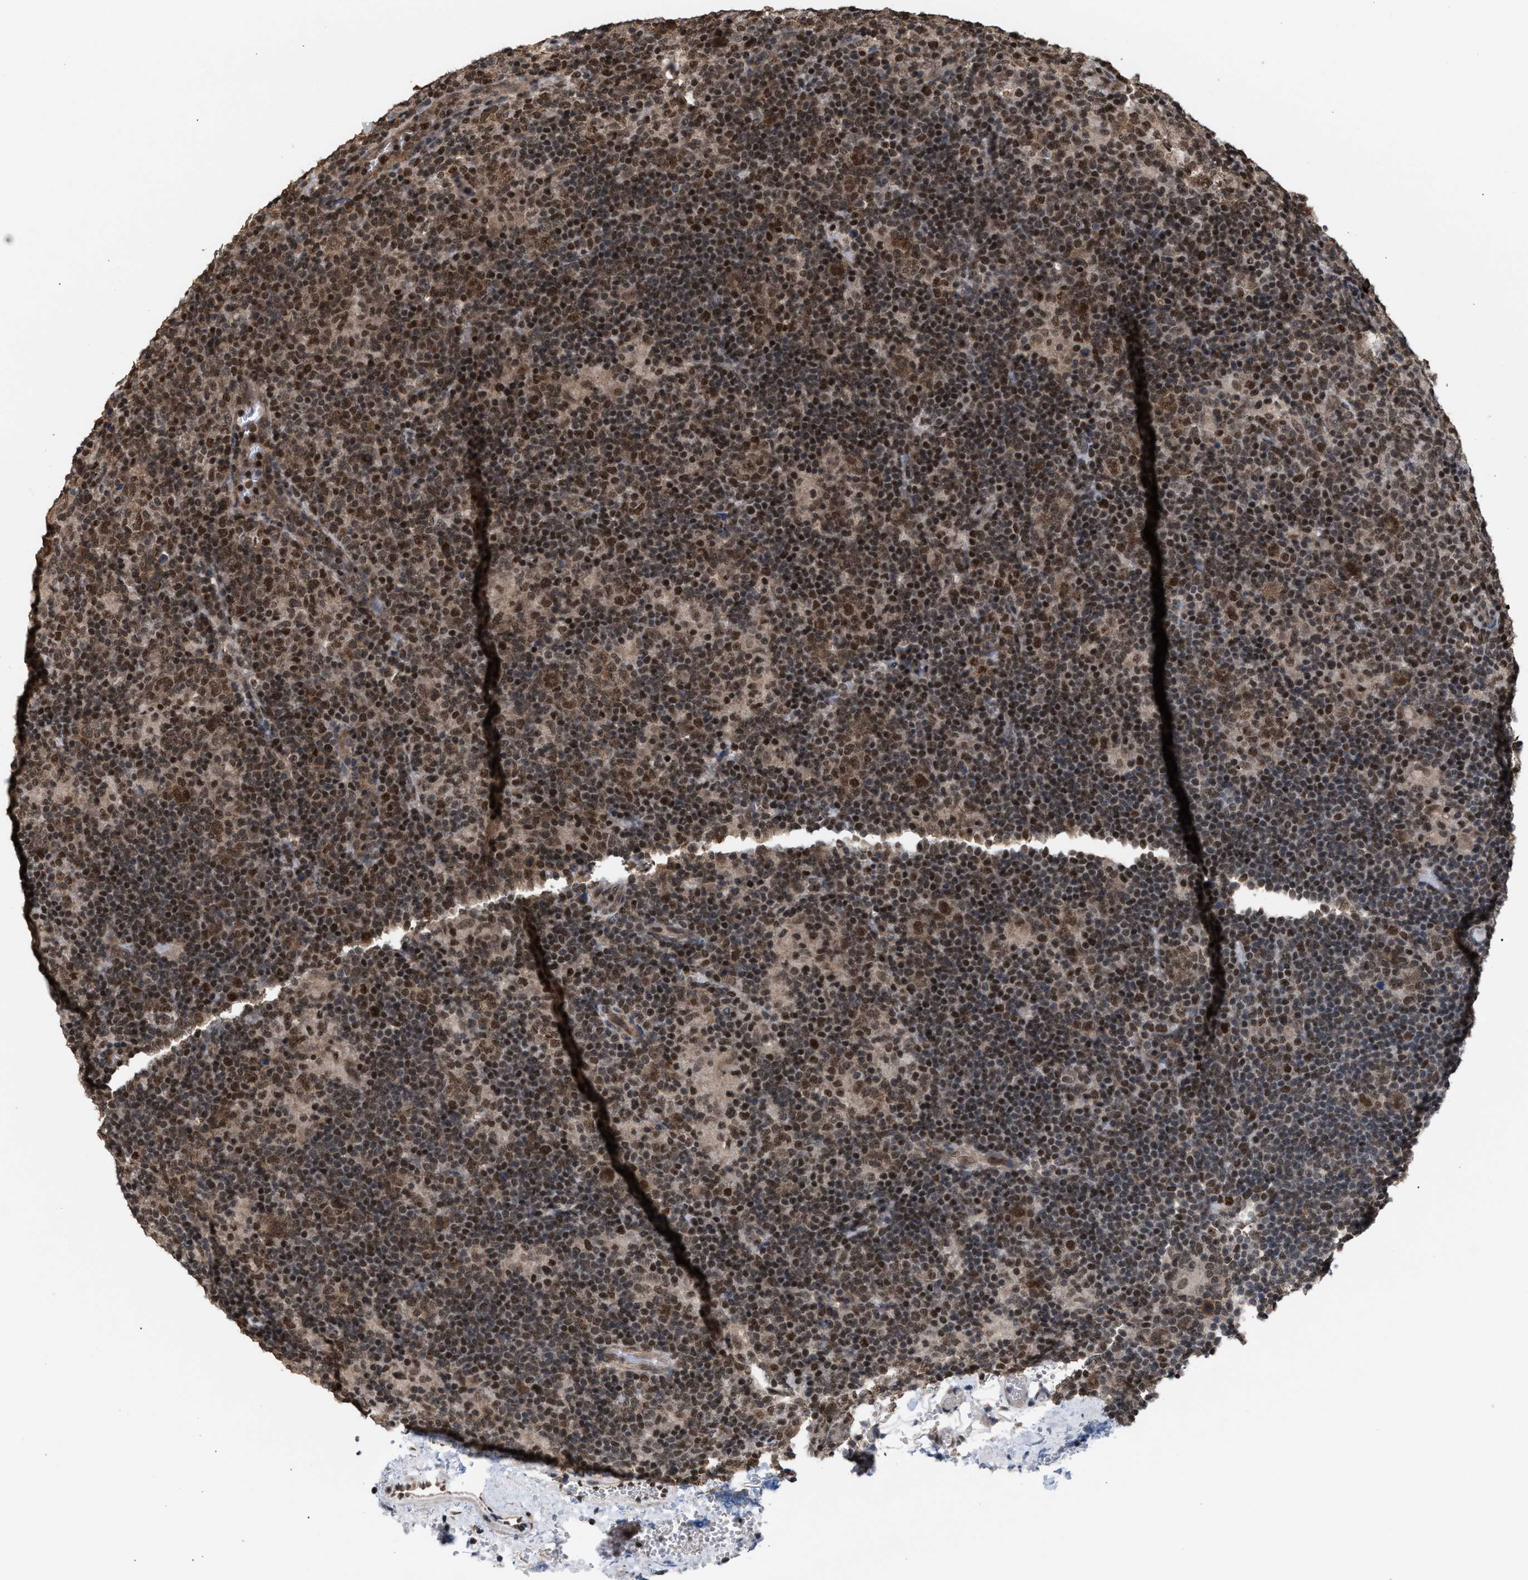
{"staining": {"intensity": "moderate", "quantity": ">75%", "location": "nuclear"}, "tissue": "lymphoma", "cell_type": "Tumor cells", "image_type": "cancer", "snomed": [{"axis": "morphology", "description": "Hodgkin's disease, NOS"}, {"axis": "topography", "description": "Lymph node"}], "caption": "A brown stain shows moderate nuclear staining of a protein in human Hodgkin's disease tumor cells.", "gene": "C9orf78", "patient": {"sex": "female", "age": 57}}